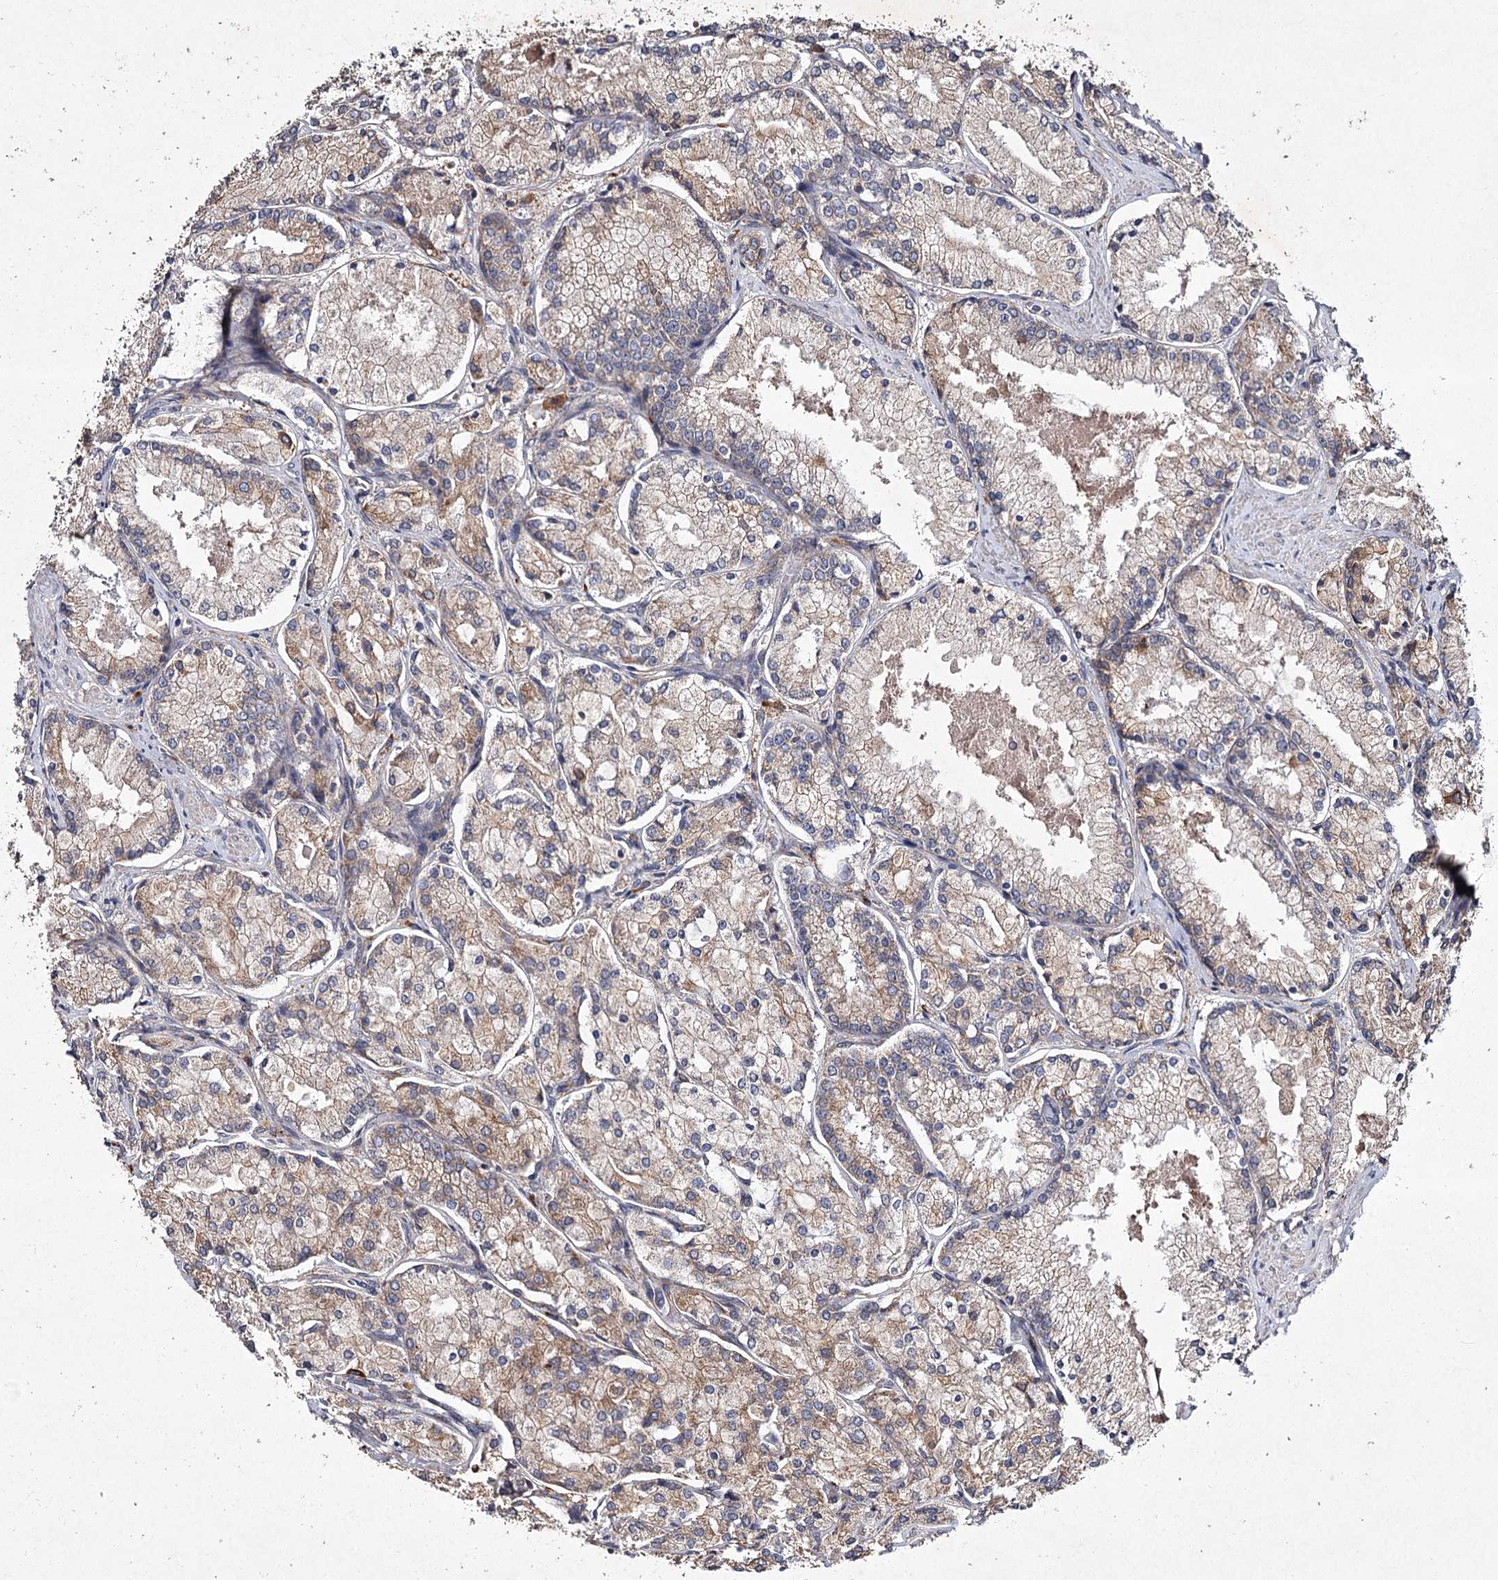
{"staining": {"intensity": "moderate", "quantity": "25%-75%", "location": "cytoplasmic/membranous"}, "tissue": "prostate cancer", "cell_type": "Tumor cells", "image_type": "cancer", "snomed": [{"axis": "morphology", "description": "Adenocarcinoma, Low grade"}, {"axis": "topography", "description": "Prostate"}], "caption": "Immunohistochemical staining of adenocarcinoma (low-grade) (prostate) displays moderate cytoplasmic/membranous protein expression in about 25%-75% of tumor cells. The staining was performed using DAB, with brown indicating positive protein expression. Nuclei are stained blue with hematoxylin.", "gene": "MFN1", "patient": {"sex": "male", "age": 74}}